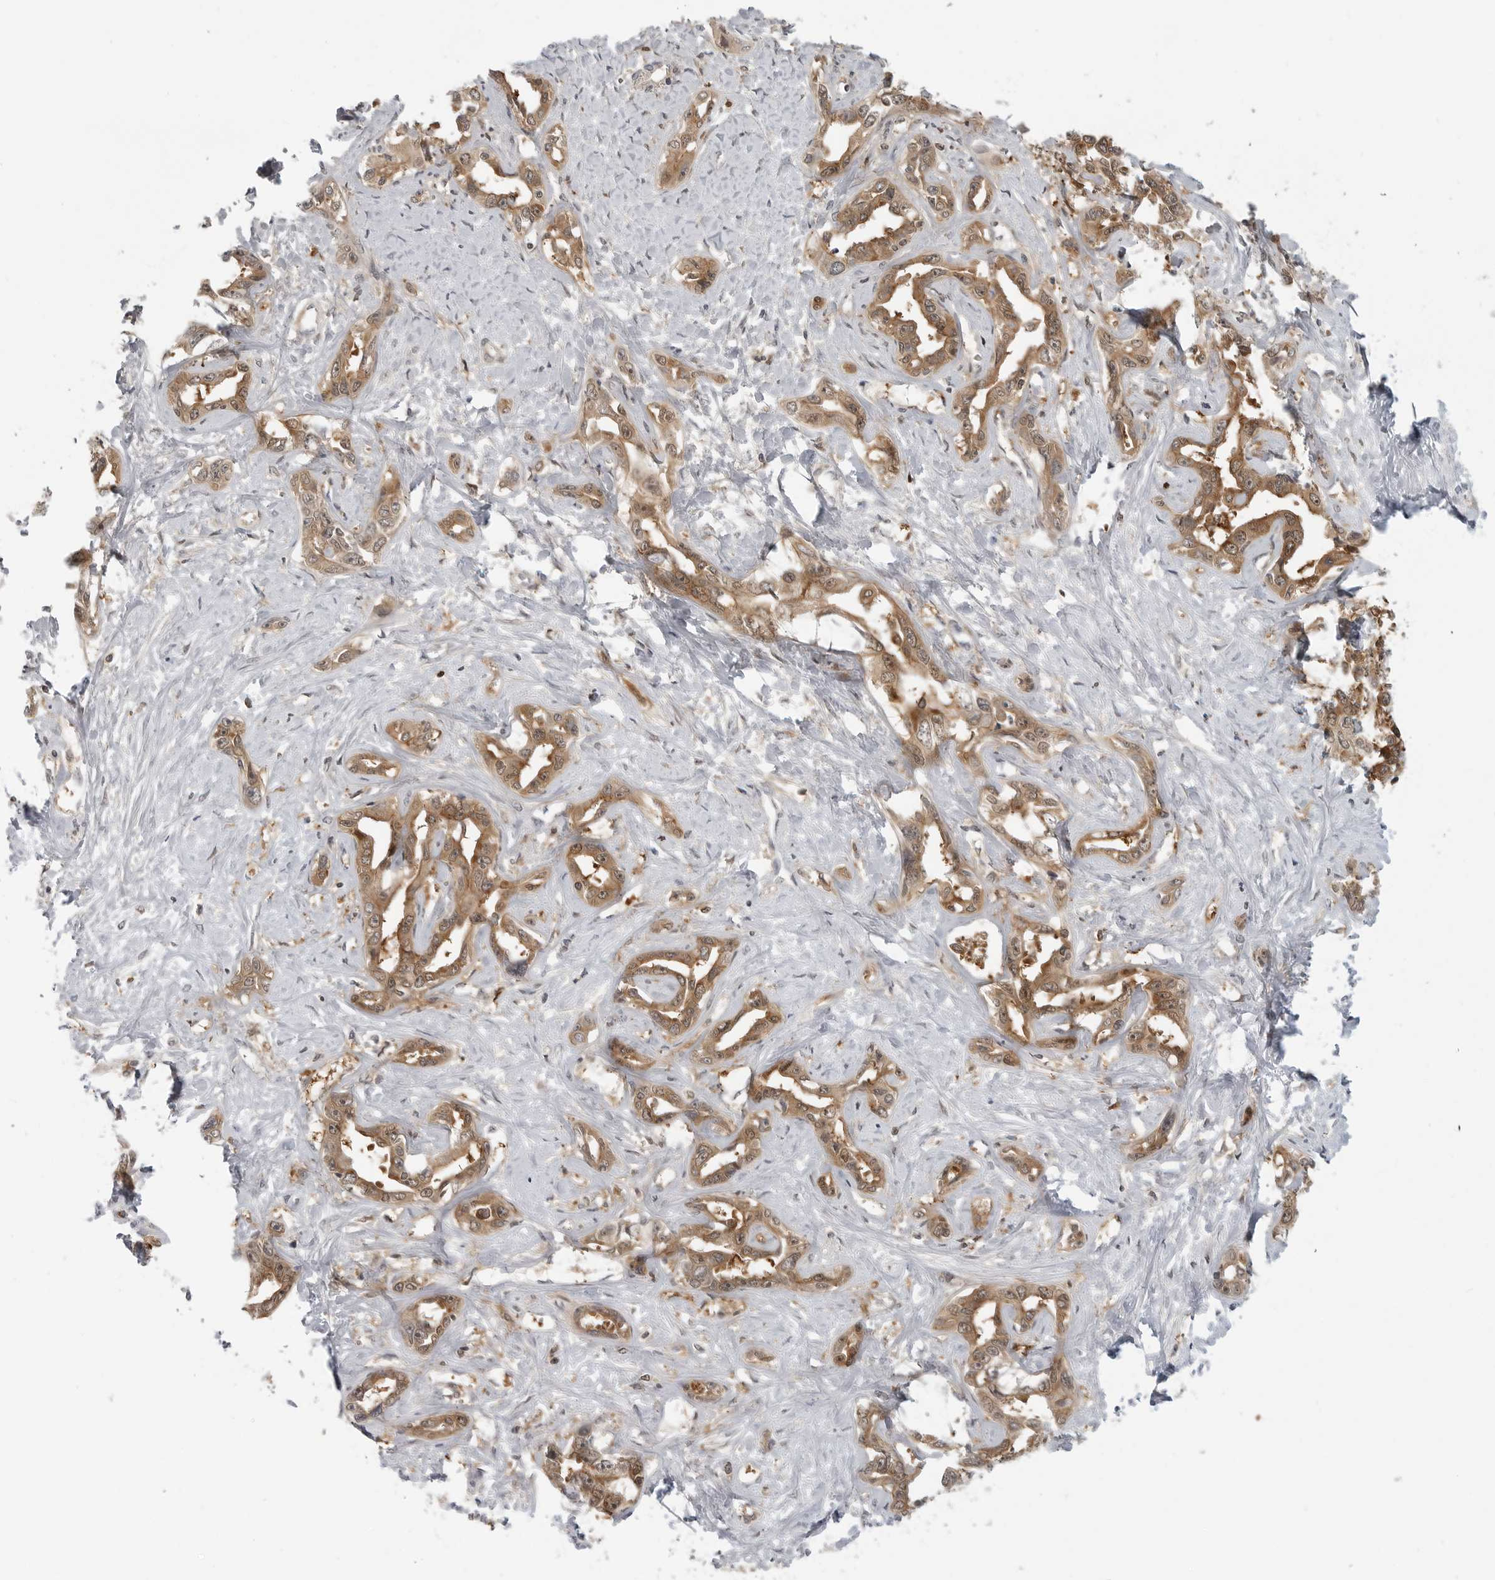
{"staining": {"intensity": "moderate", "quantity": ">75%", "location": "cytoplasmic/membranous"}, "tissue": "liver cancer", "cell_type": "Tumor cells", "image_type": "cancer", "snomed": [{"axis": "morphology", "description": "Cholangiocarcinoma"}, {"axis": "topography", "description": "Liver"}], "caption": "Liver cancer stained with DAB immunohistochemistry (IHC) demonstrates medium levels of moderate cytoplasmic/membranous staining in about >75% of tumor cells.", "gene": "CTIF", "patient": {"sex": "male", "age": 59}}